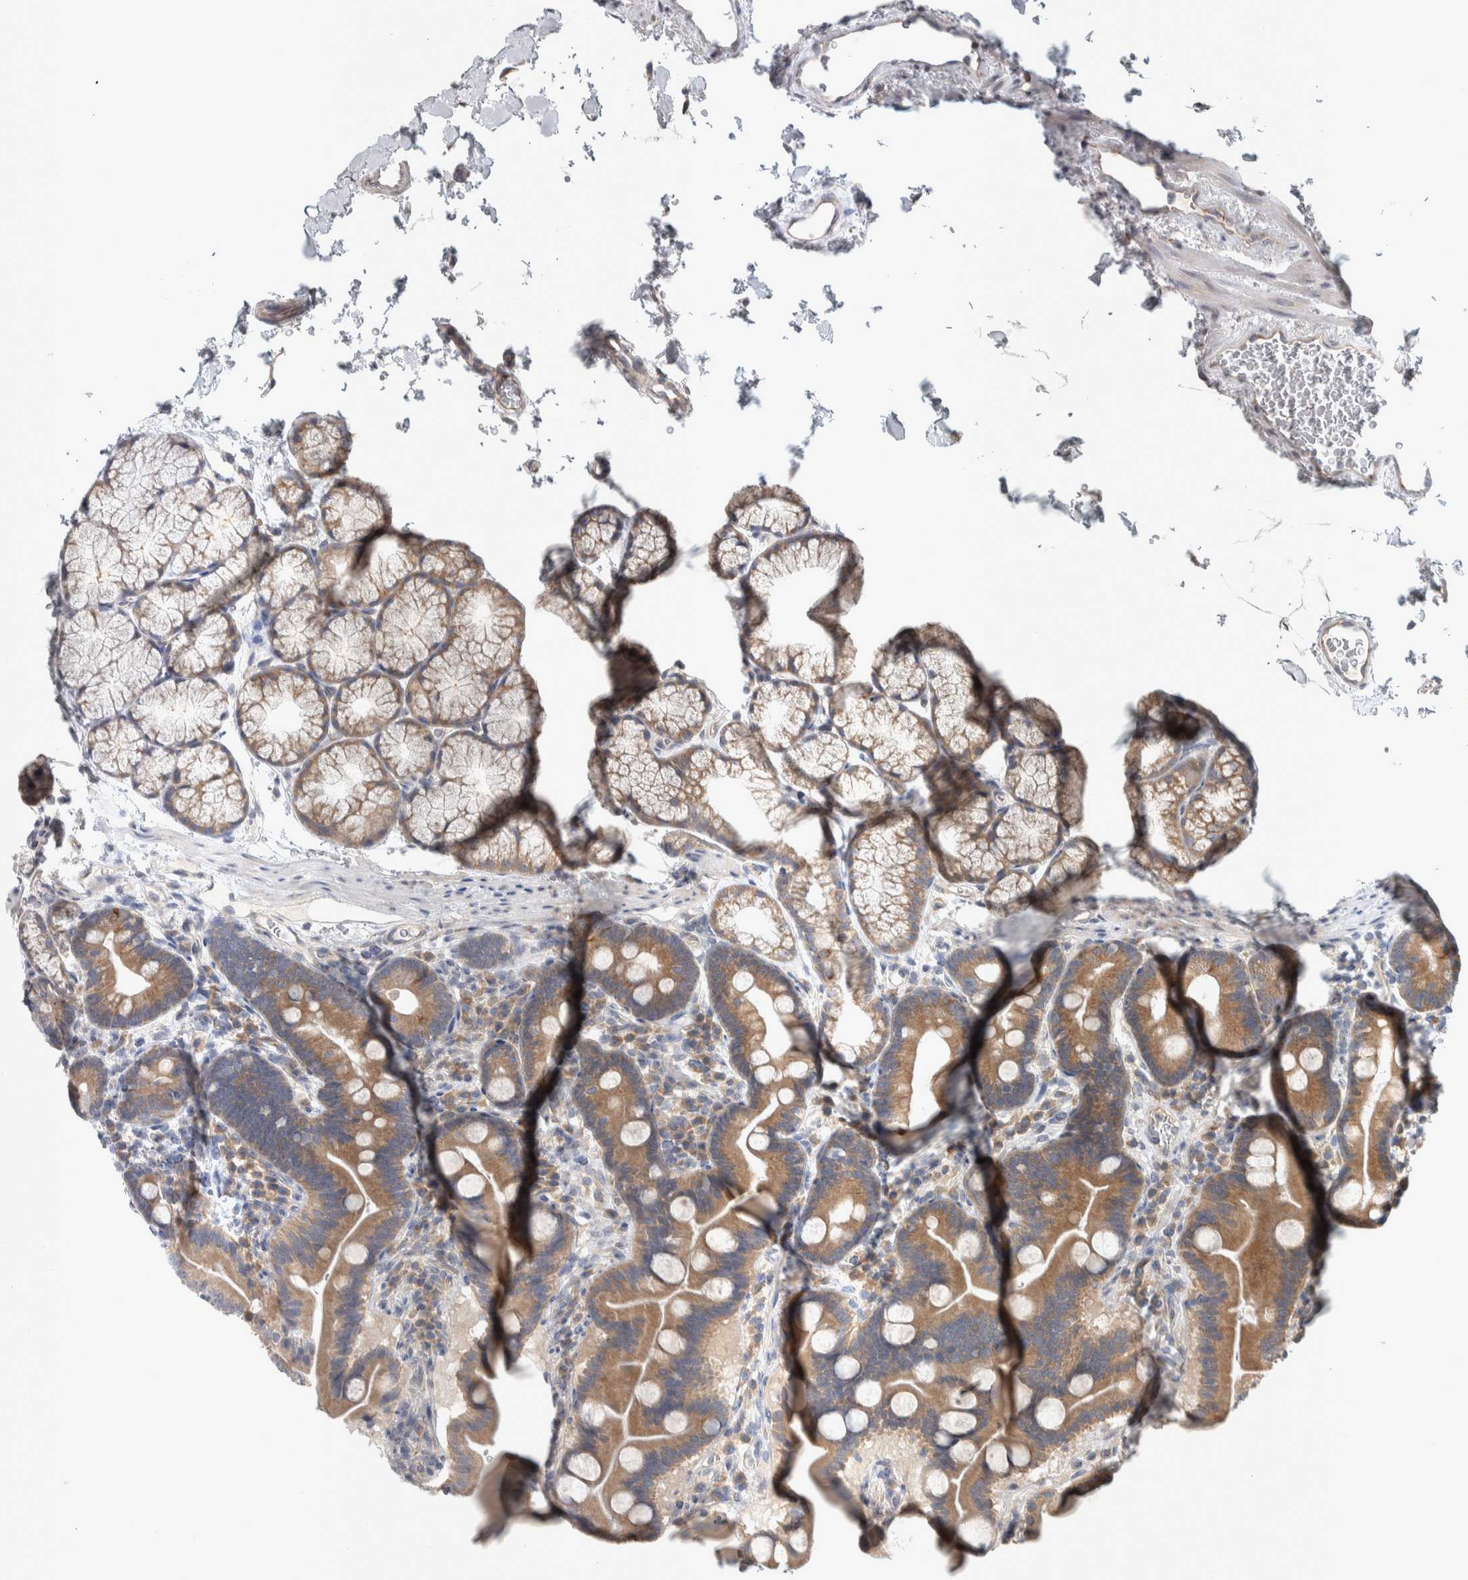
{"staining": {"intensity": "moderate", "quantity": ">75%", "location": "cytoplasmic/membranous"}, "tissue": "duodenum", "cell_type": "Glandular cells", "image_type": "normal", "snomed": [{"axis": "morphology", "description": "Normal tissue, NOS"}, {"axis": "topography", "description": "Duodenum"}], "caption": "Immunohistochemistry of unremarkable human duodenum reveals medium levels of moderate cytoplasmic/membranous staining in approximately >75% of glandular cells.", "gene": "SRP68", "patient": {"sex": "male", "age": 54}}